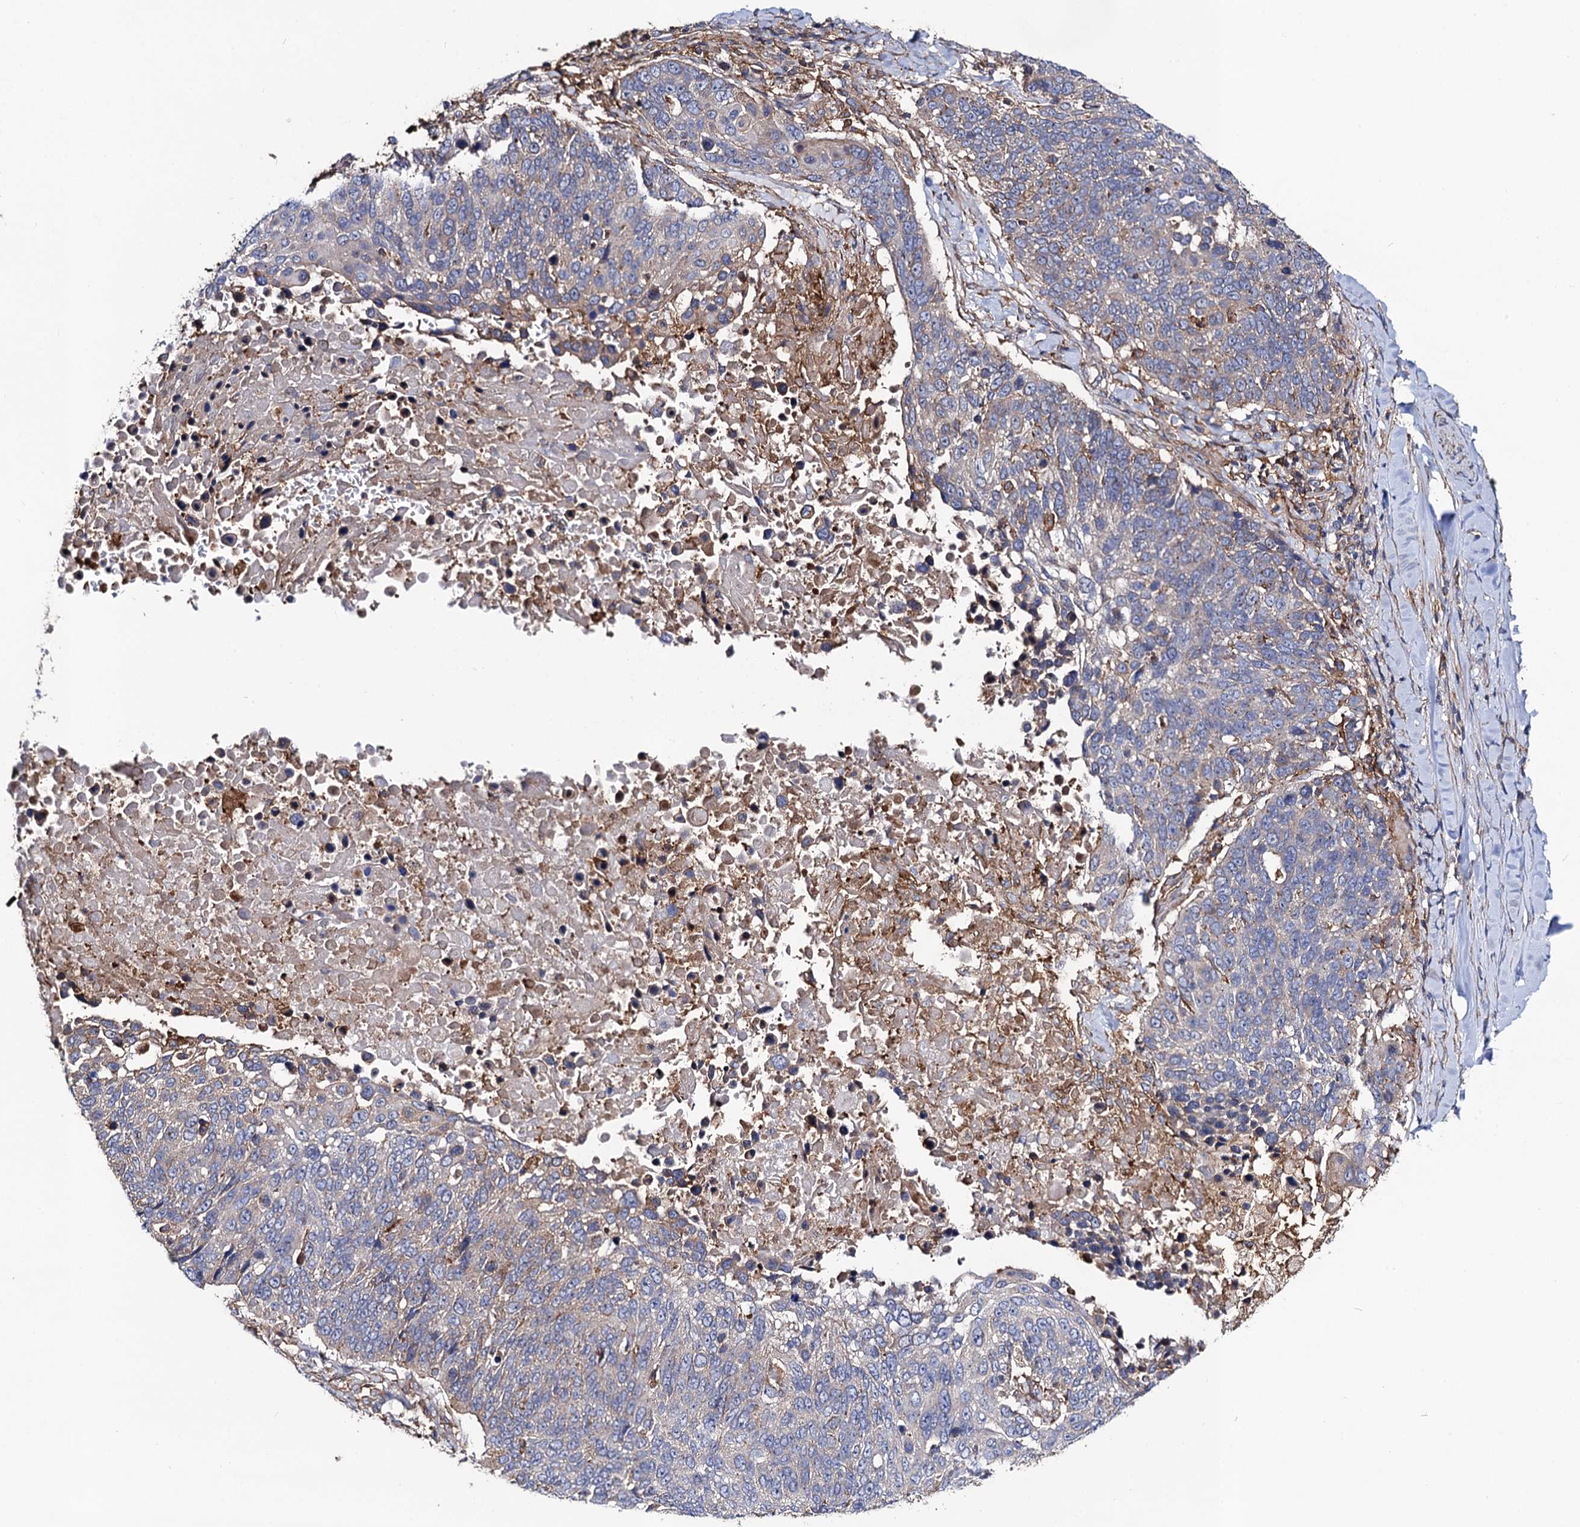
{"staining": {"intensity": "negative", "quantity": "none", "location": "none"}, "tissue": "lung cancer", "cell_type": "Tumor cells", "image_type": "cancer", "snomed": [{"axis": "morphology", "description": "Normal tissue, NOS"}, {"axis": "morphology", "description": "Squamous cell carcinoma, NOS"}, {"axis": "topography", "description": "Lymph node"}, {"axis": "topography", "description": "Lung"}], "caption": "Immunohistochemistry (IHC) of human lung squamous cell carcinoma displays no positivity in tumor cells. (Brightfield microscopy of DAB (3,3'-diaminobenzidine) immunohistochemistry at high magnification).", "gene": "DYDC1", "patient": {"sex": "male", "age": 66}}